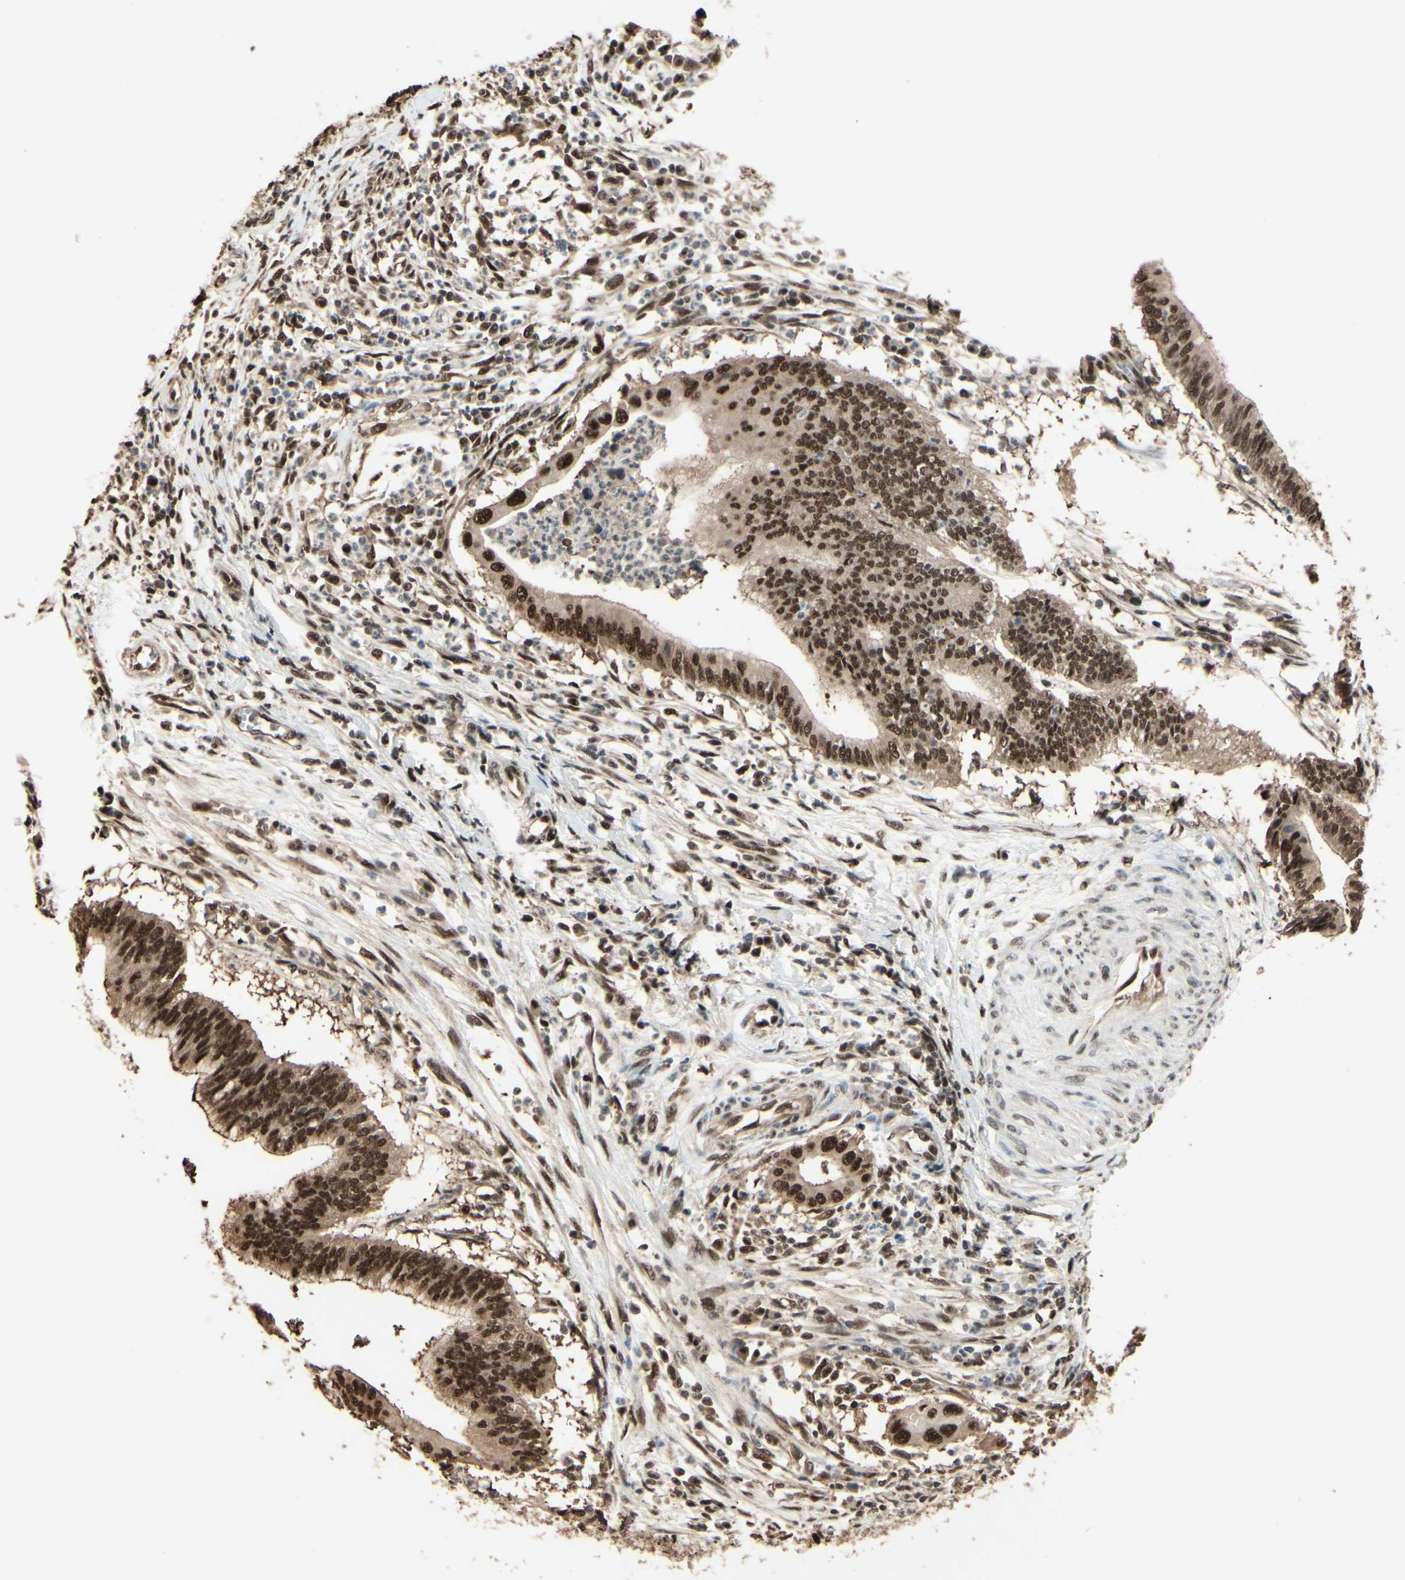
{"staining": {"intensity": "strong", "quantity": ">75%", "location": "cytoplasmic/membranous,nuclear"}, "tissue": "cervical cancer", "cell_type": "Tumor cells", "image_type": "cancer", "snomed": [{"axis": "morphology", "description": "Adenocarcinoma, NOS"}, {"axis": "topography", "description": "Cervix"}], "caption": "There is high levels of strong cytoplasmic/membranous and nuclear staining in tumor cells of cervical adenocarcinoma, as demonstrated by immunohistochemical staining (brown color).", "gene": "HSF1", "patient": {"sex": "female", "age": 36}}